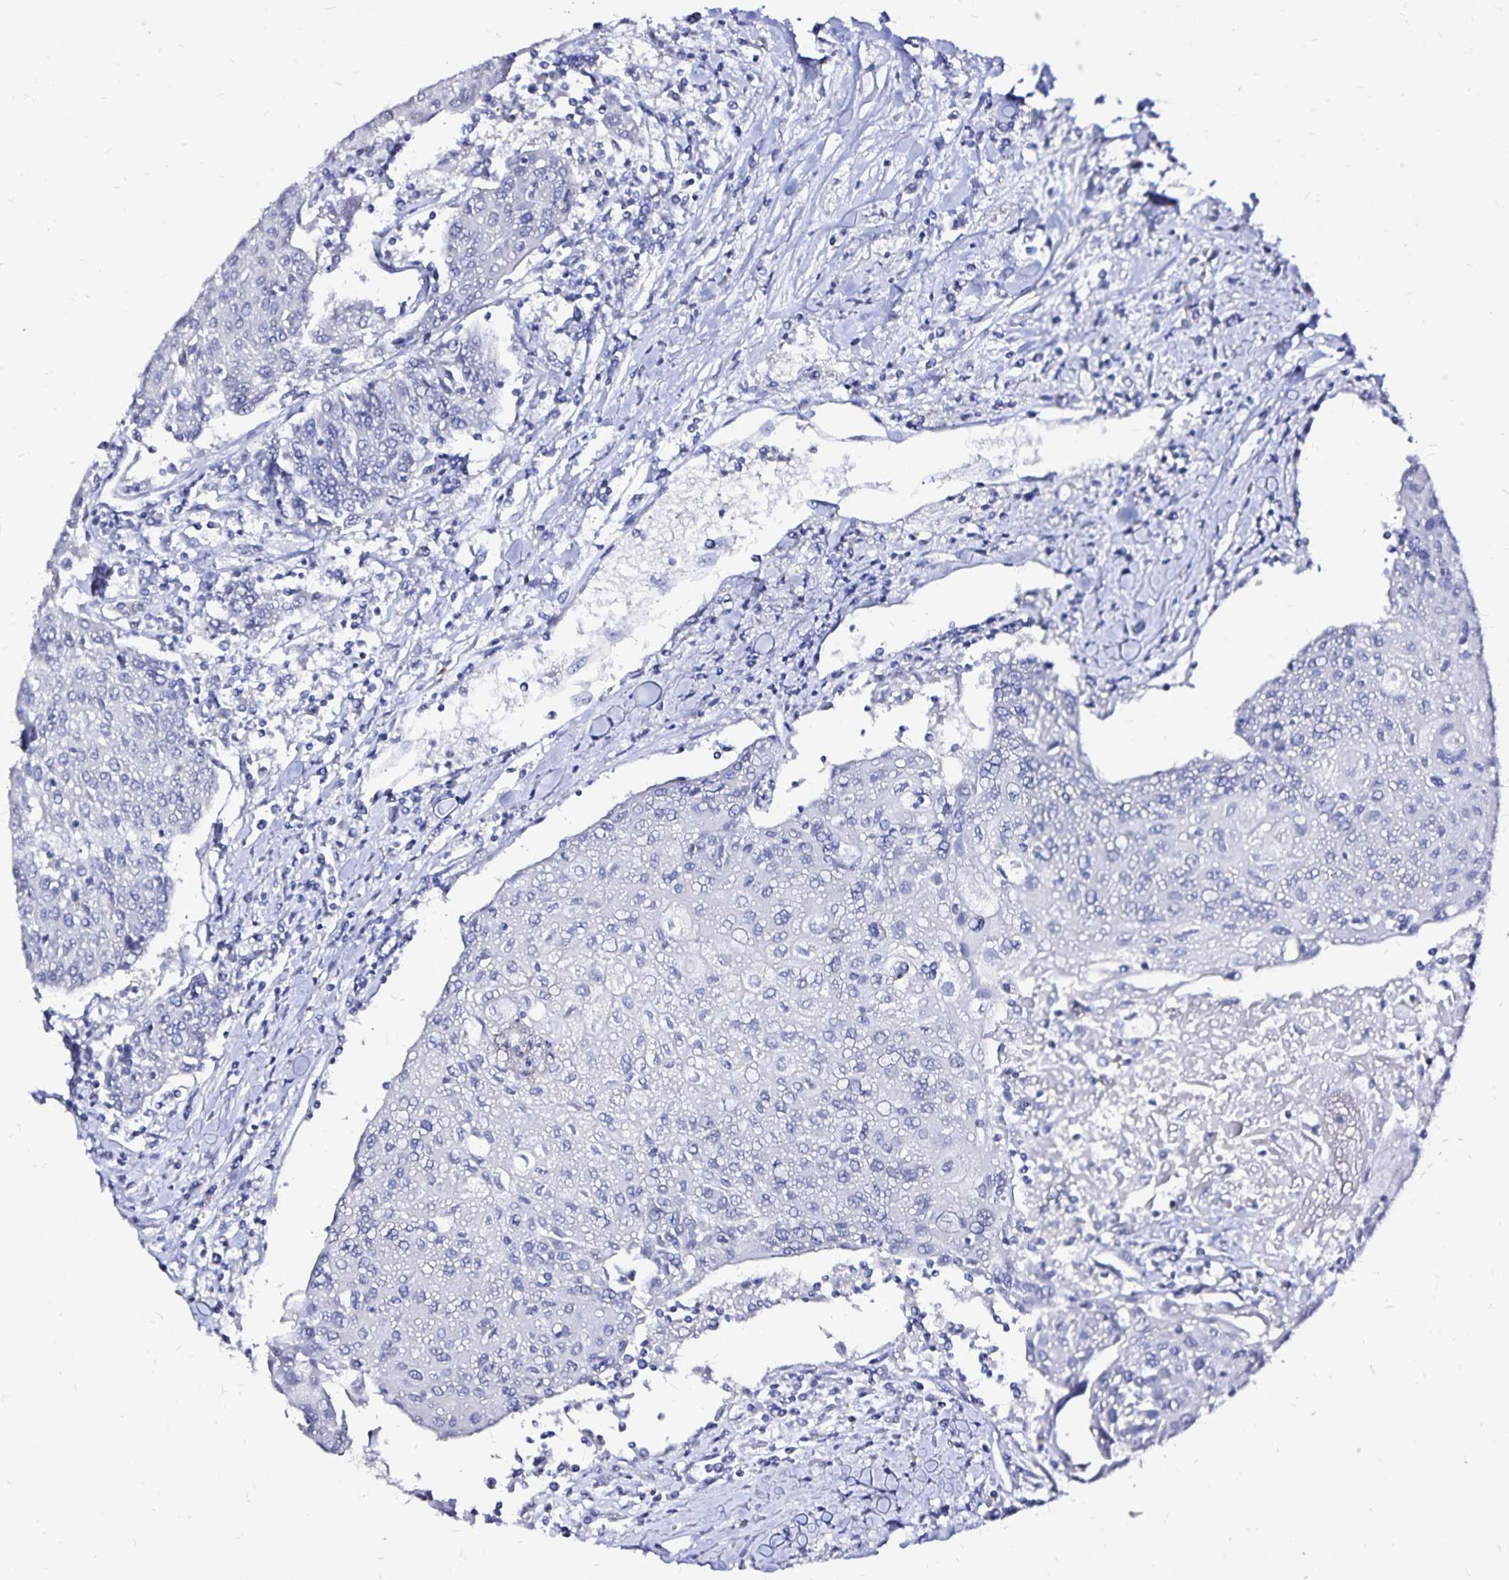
{"staining": {"intensity": "negative", "quantity": "none", "location": "none"}, "tissue": "urothelial cancer", "cell_type": "Tumor cells", "image_type": "cancer", "snomed": [{"axis": "morphology", "description": "Urothelial carcinoma, High grade"}, {"axis": "topography", "description": "Urinary bladder"}], "caption": "Immunohistochemistry micrograph of urothelial carcinoma (high-grade) stained for a protein (brown), which shows no expression in tumor cells.", "gene": "SLC5A1", "patient": {"sex": "female", "age": 85}}